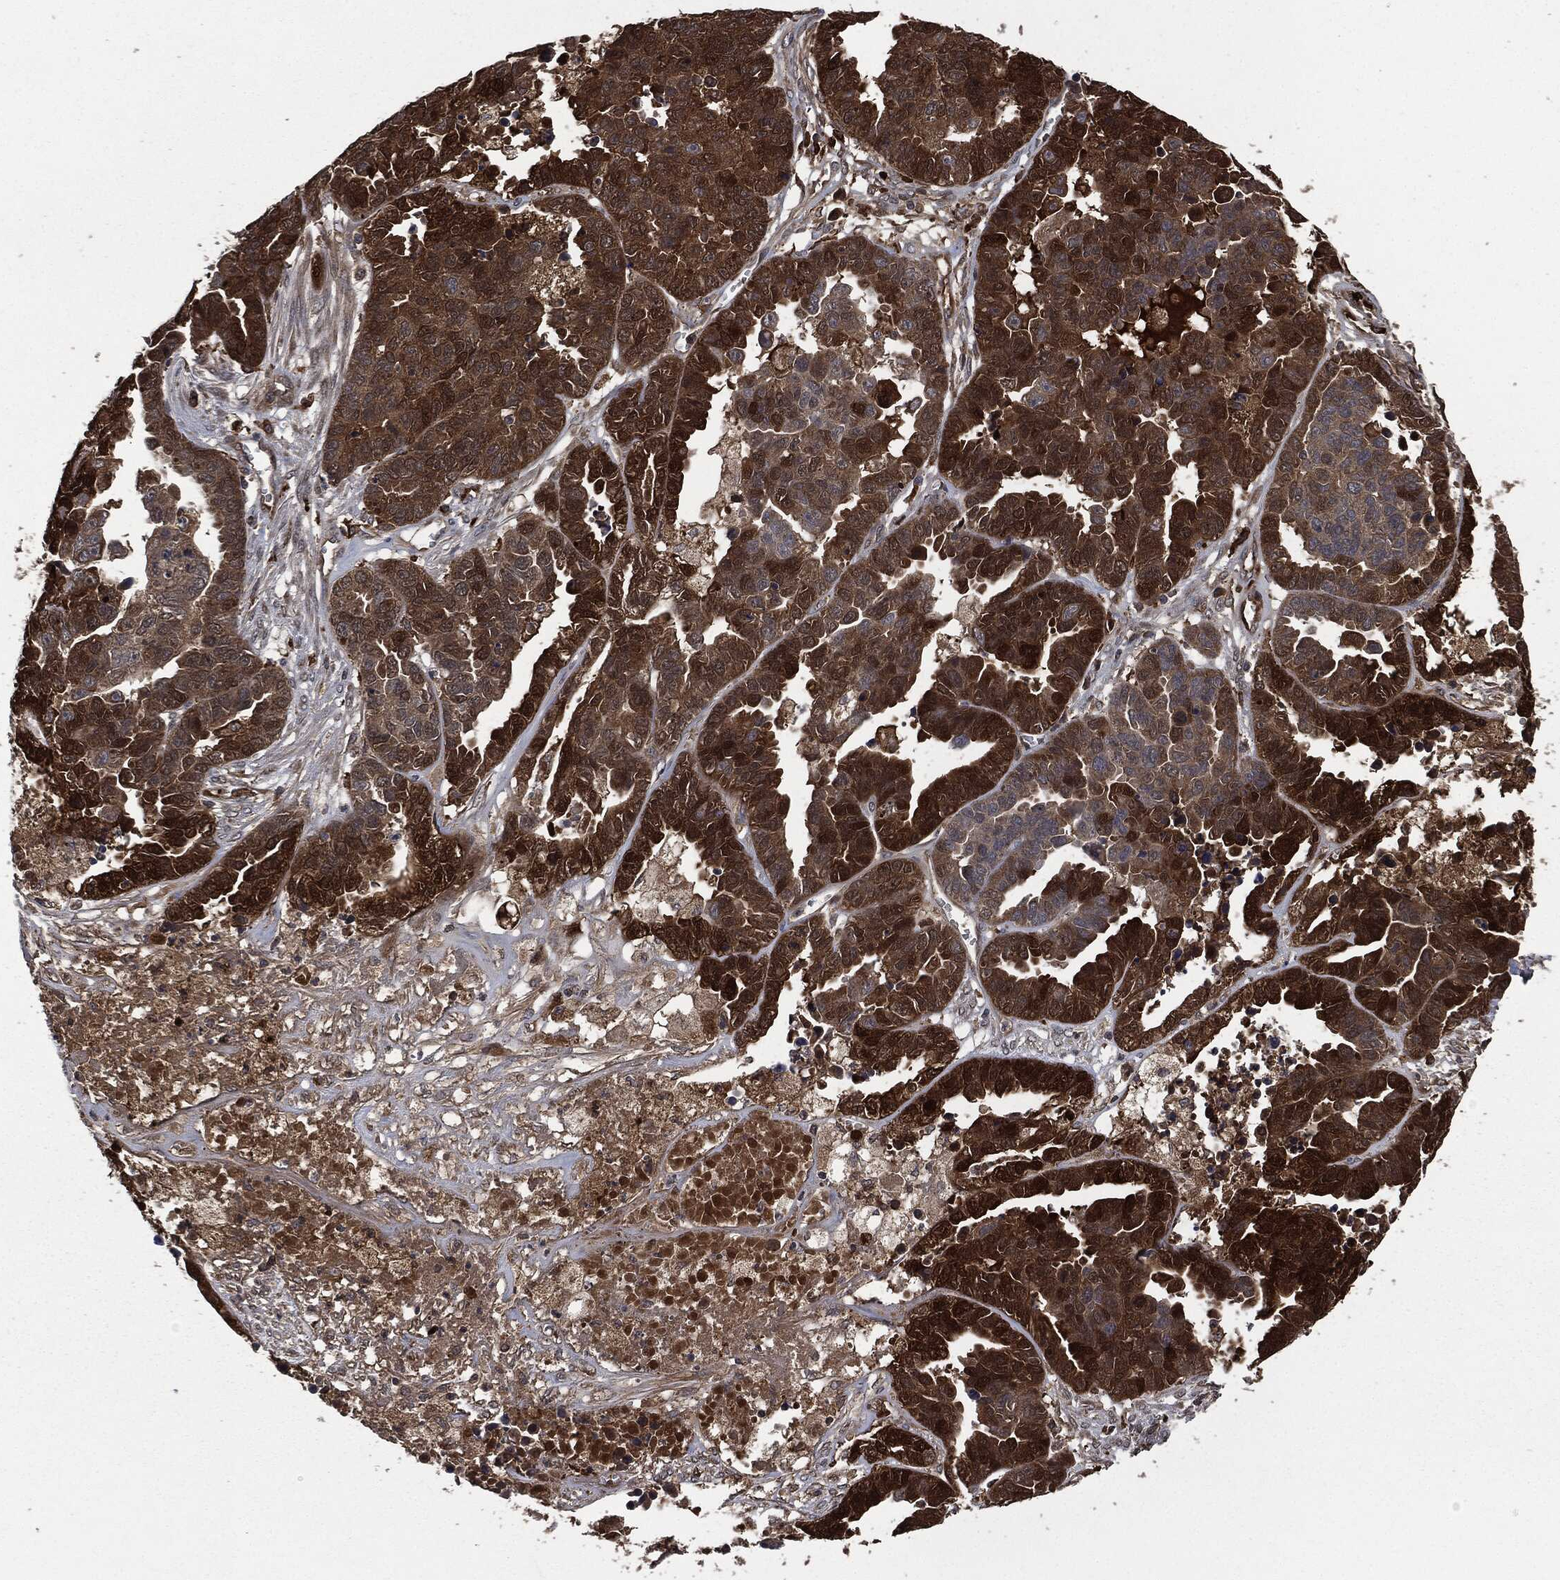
{"staining": {"intensity": "strong", "quantity": ">75%", "location": "cytoplasmic/membranous"}, "tissue": "ovarian cancer", "cell_type": "Tumor cells", "image_type": "cancer", "snomed": [{"axis": "morphology", "description": "Cystadenocarcinoma, serous, NOS"}, {"axis": "topography", "description": "Ovary"}], "caption": "Immunohistochemical staining of ovarian cancer displays high levels of strong cytoplasmic/membranous staining in about >75% of tumor cells.", "gene": "CRABP2", "patient": {"sex": "female", "age": 87}}